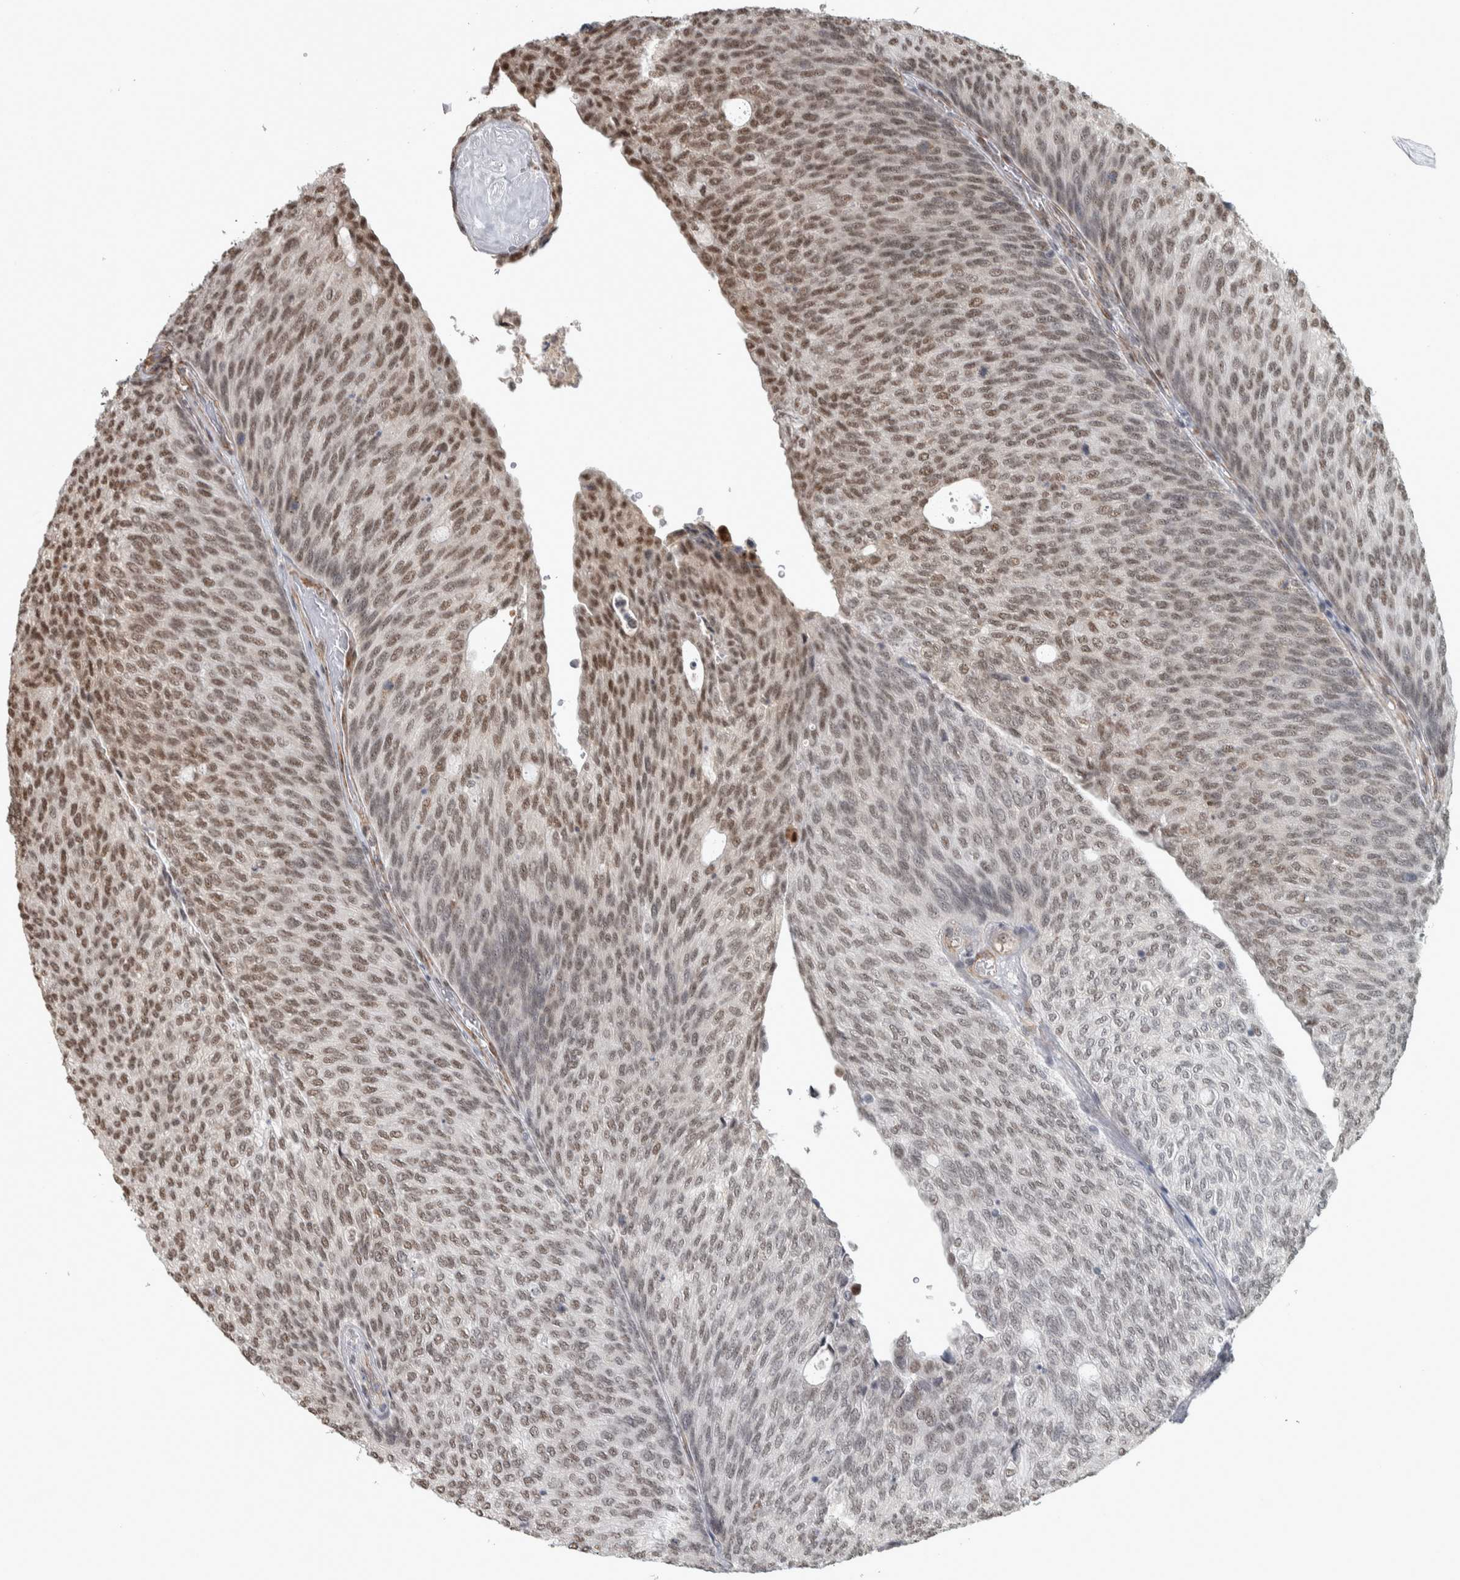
{"staining": {"intensity": "moderate", "quantity": ">75%", "location": "nuclear"}, "tissue": "urothelial cancer", "cell_type": "Tumor cells", "image_type": "cancer", "snomed": [{"axis": "morphology", "description": "Urothelial carcinoma, Low grade"}, {"axis": "topography", "description": "Urinary bladder"}], "caption": "Moderate nuclear protein positivity is appreciated in about >75% of tumor cells in urothelial carcinoma (low-grade).", "gene": "DDX42", "patient": {"sex": "female", "age": 79}}